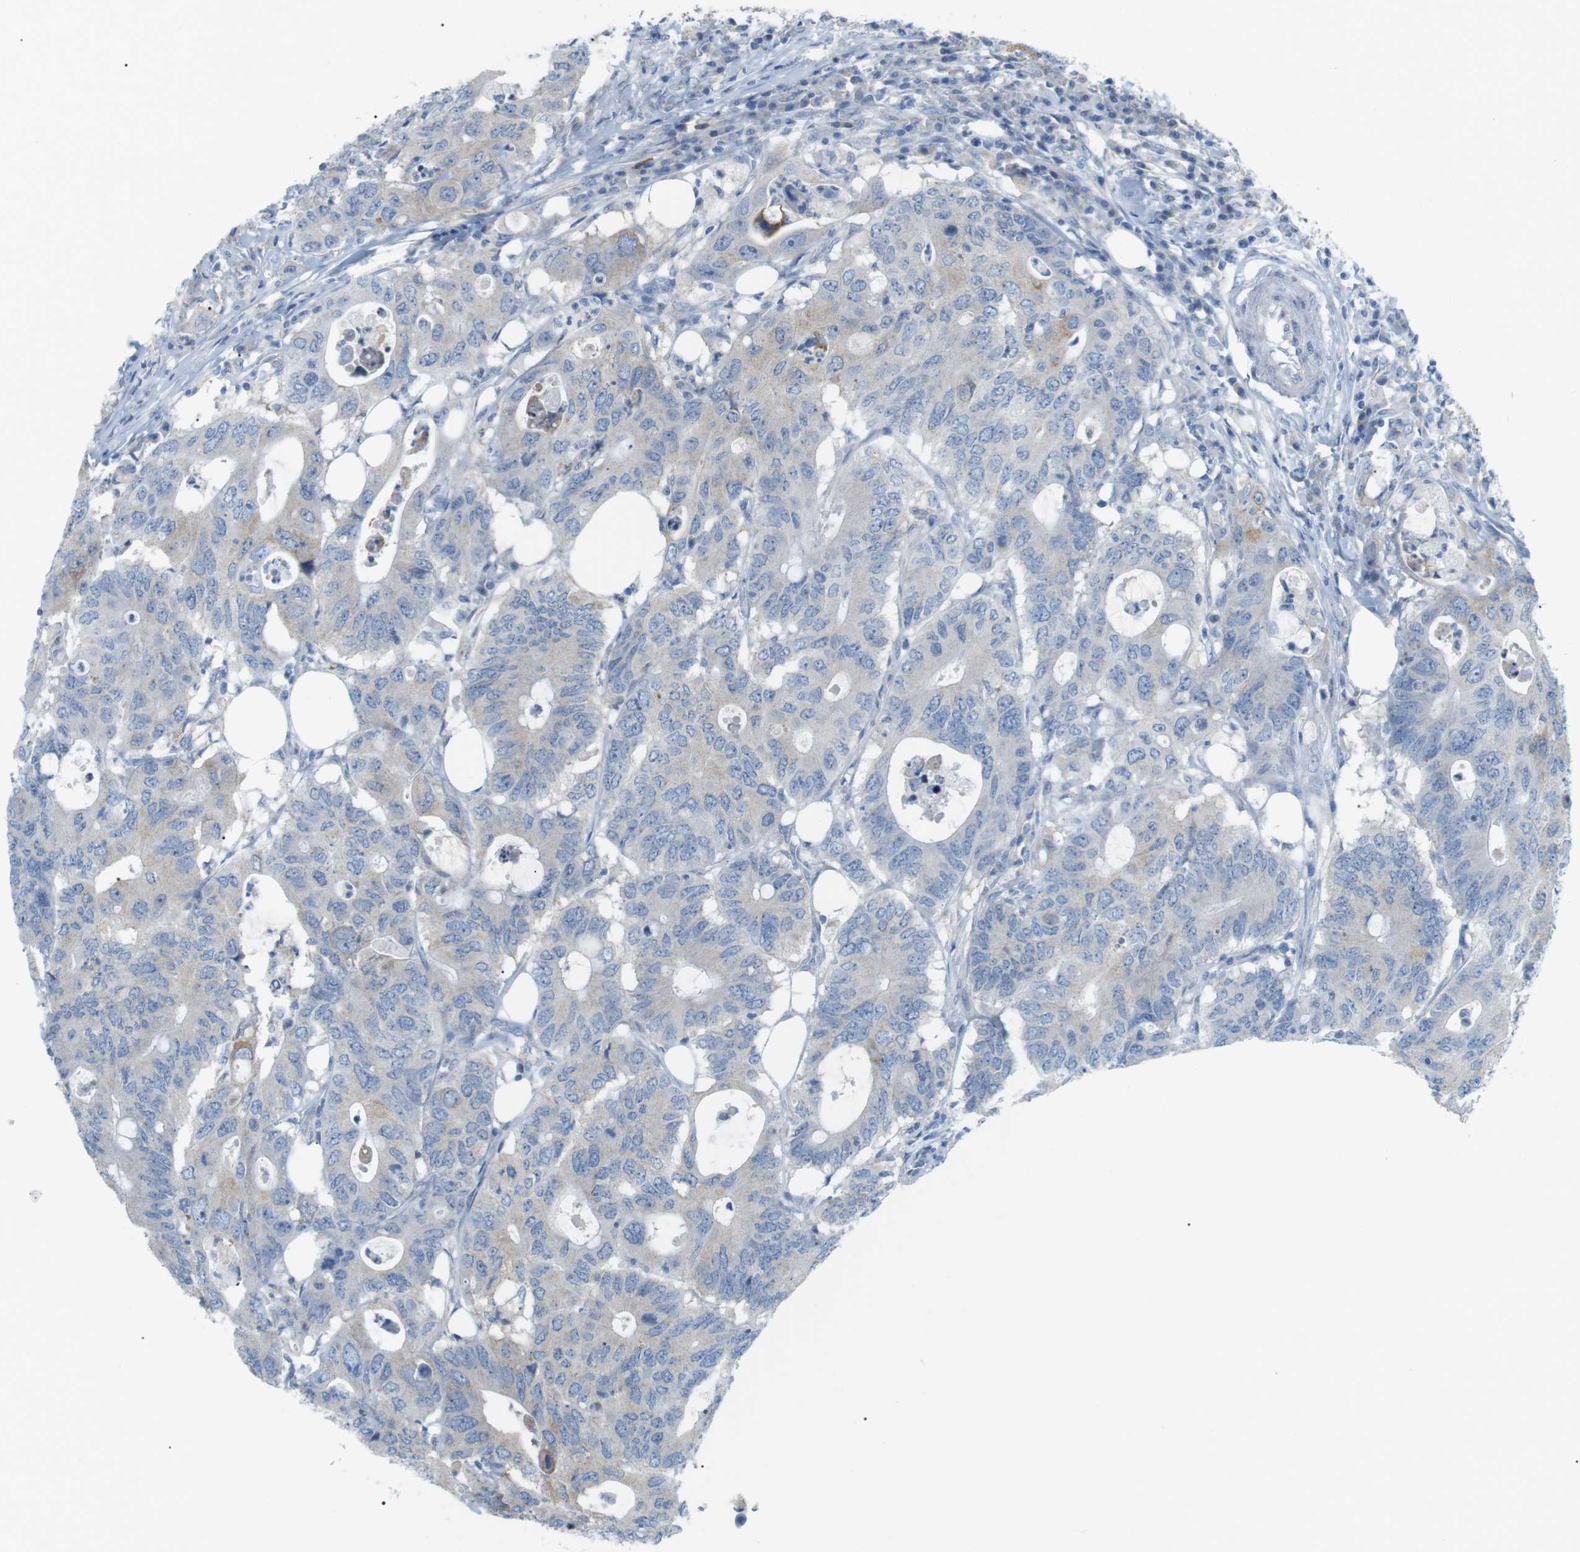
{"staining": {"intensity": "negative", "quantity": "none", "location": "none"}, "tissue": "colorectal cancer", "cell_type": "Tumor cells", "image_type": "cancer", "snomed": [{"axis": "morphology", "description": "Adenocarcinoma, NOS"}, {"axis": "topography", "description": "Colon"}], "caption": "High power microscopy image of an IHC image of colorectal cancer (adenocarcinoma), revealing no significant staining in tumor cells.", "gene": "VAMP1", "patient": {"sex": "male", "age": 71}}